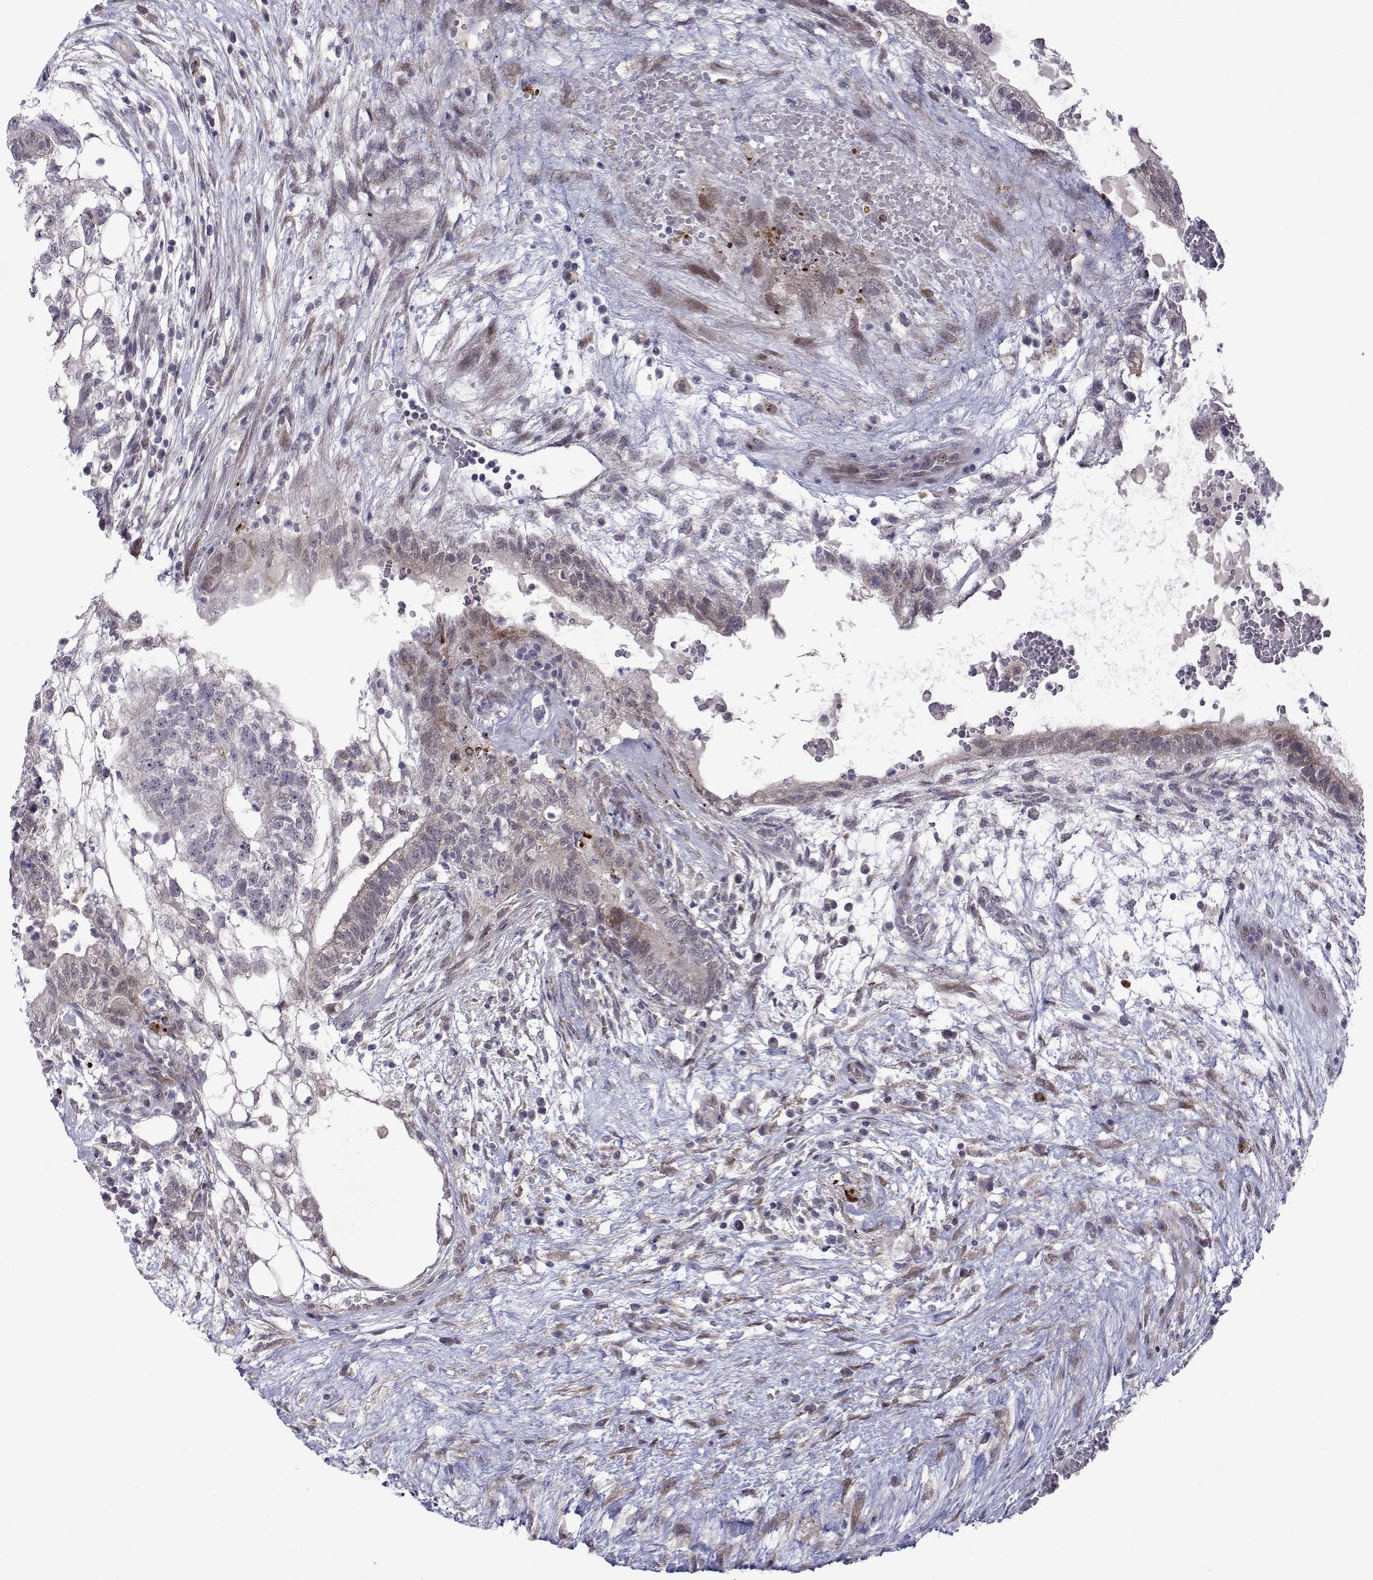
{"staining": {"intensity": "moderate", "quantity": "<25%", "location": "nuclear"}, "tissue": "testis cancer", "cell_type": "Tumor cells", "image_type": "cancer", "snomed": [{"axis": "morphology", "description": "Normal tissue, NOS"}, {"axis": "morphology", "description": "Carcinoma, Embryonal, NOS"}, {"axis": "topography", "description": "Testis"}], "caption": "Immunohistochemical staining of testis cancer displays moderate nuclear protein expression in approximately <25% of tumor cells. (brown staining indicates protein expression, while blue staining denotes nuclei).", "gene": "EFCAB3", "patient": {"sex": "male", "age": 32}}